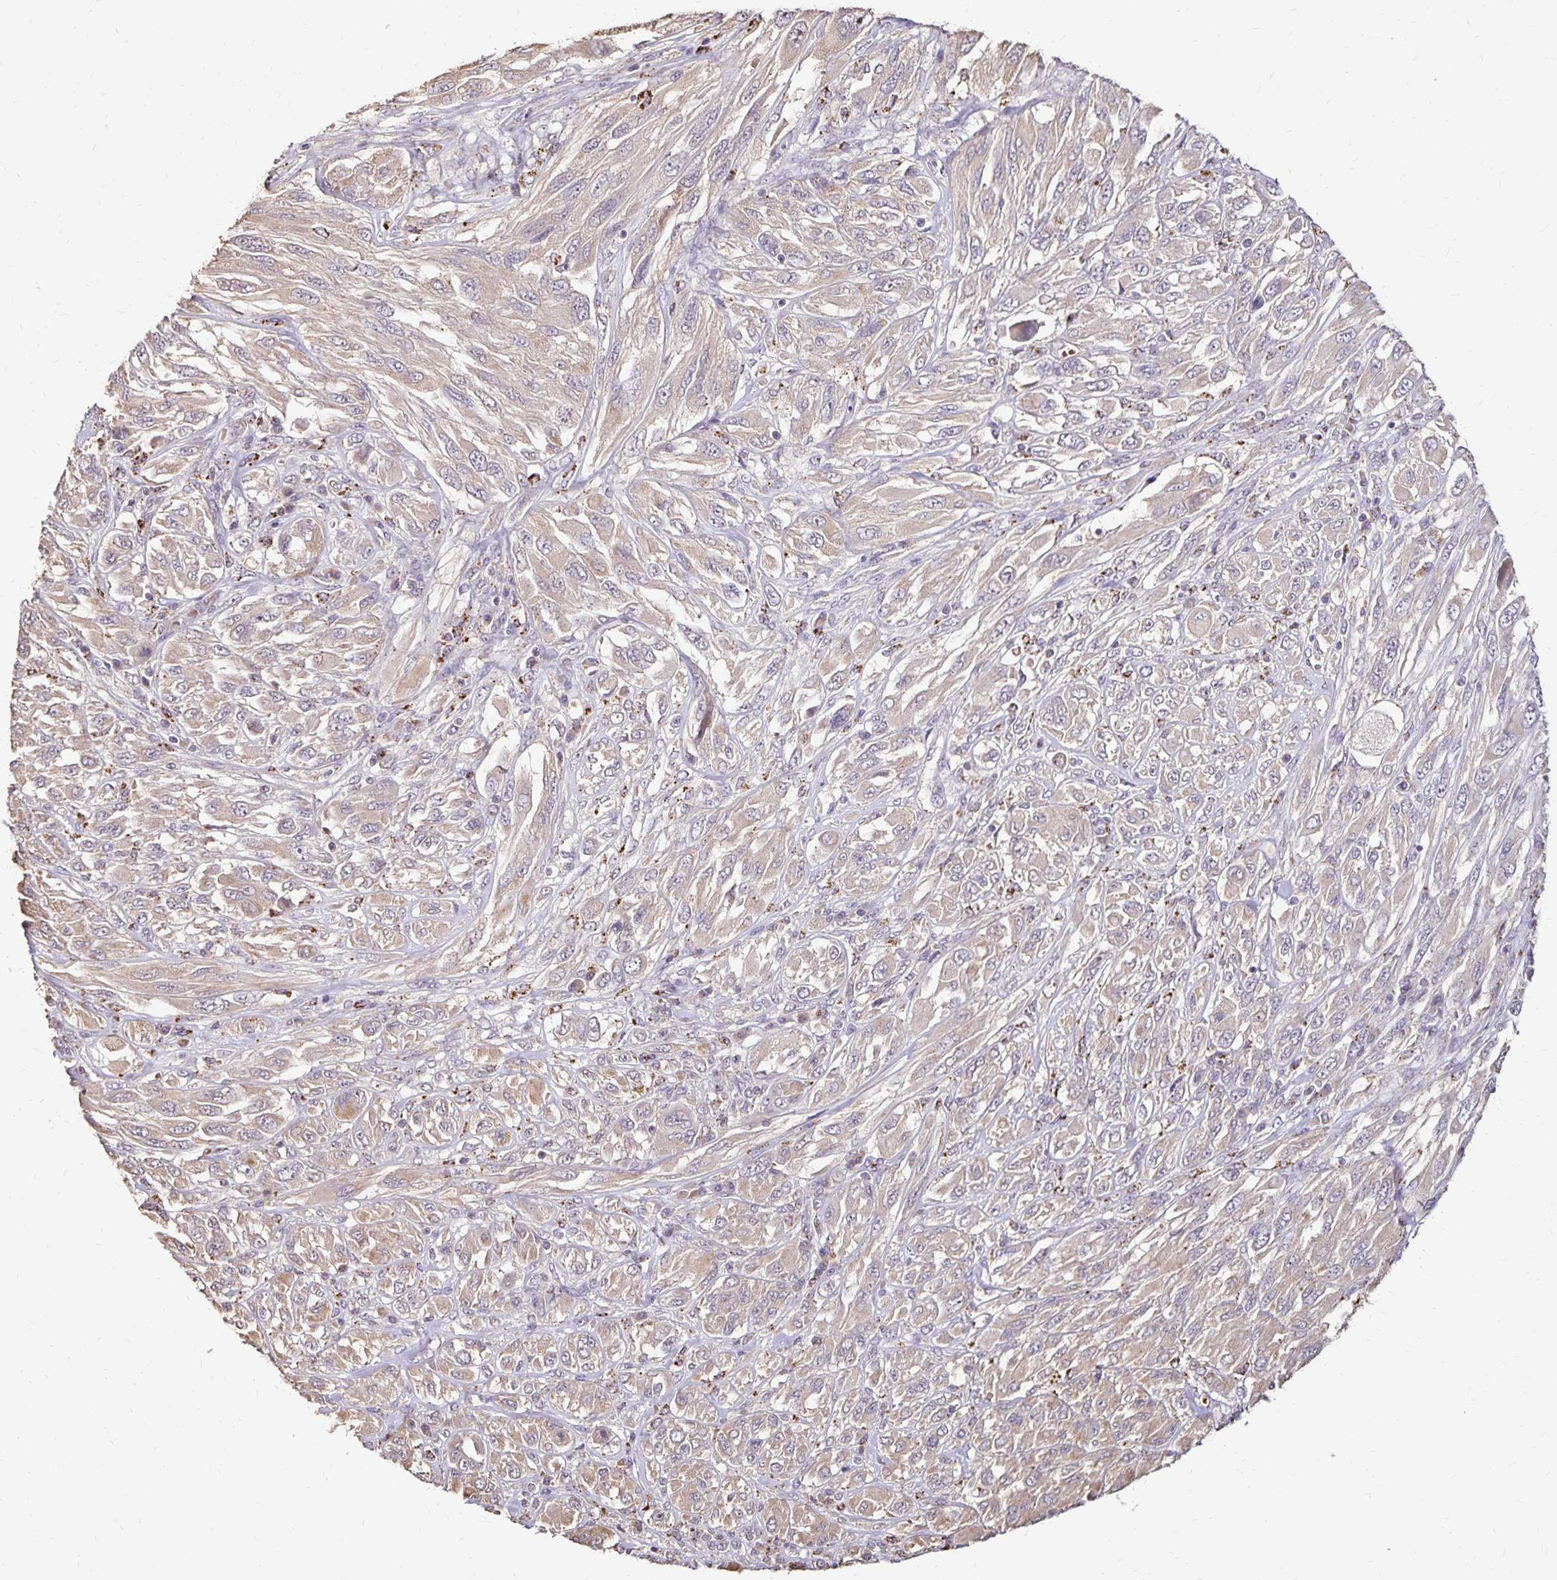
{"staining": {"intensity": "weak", "quantity": ">75%", "location": "cytoplasmic/membranous"}, "tissue": "melanoma", "cell_type": "Tumor cells", "image_type": "cancer", "snomed": [{"axis": "morphology", "description": "Malignant melanoma, NOS"}, {"axis": "topography", "description": "Skin"}], "caption": "The histopathology image reveals staining of melanoma, revealing weak cytoplasmic/membranous protein positivity (brown color) within tumor cells.", "gene": "EMC10", "patient": {"sex": "female", "age": 91}}